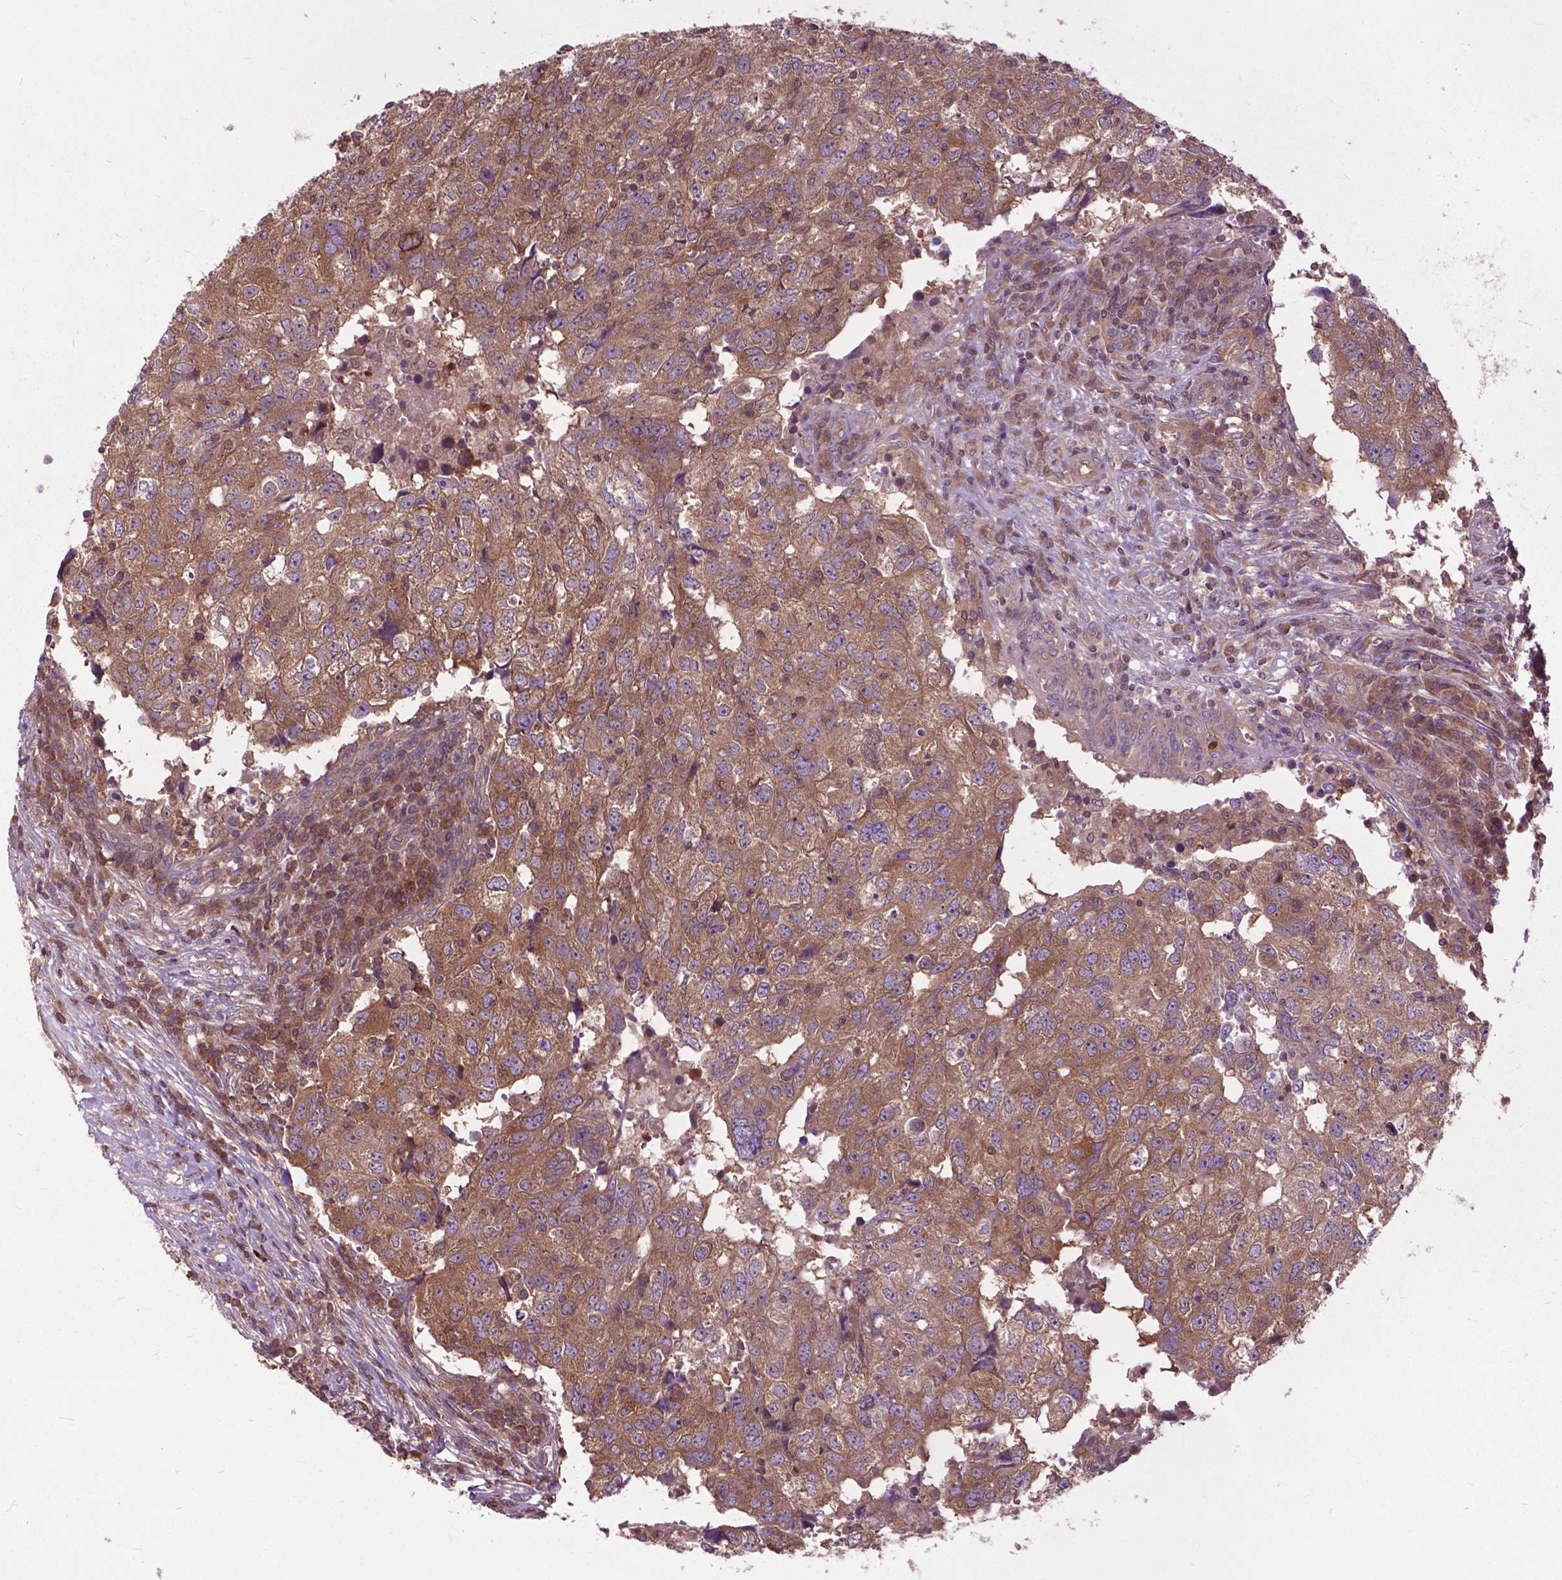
{"staining": {"intensity": "moderate", "quantity": ">75%", "location": "cytoplasmic/membranous"}, "tissue": "breast cancer", "cell_type": "Tumor cells", "image_type": "cancer", "snomed": [{"axis": "morphology", "description": "Duct carcinoma"}, {"axis": "topography", "description": "Breast"}], "caption": "DAB immunohistochemical staining of human intraductal carcinoma (breast) demonstrates moderate cytoplasmic/membranous protein positivity in about >75% of tumor cells.", "gene": "ARAF", "patient": {"sex": "female", "age": 30}}